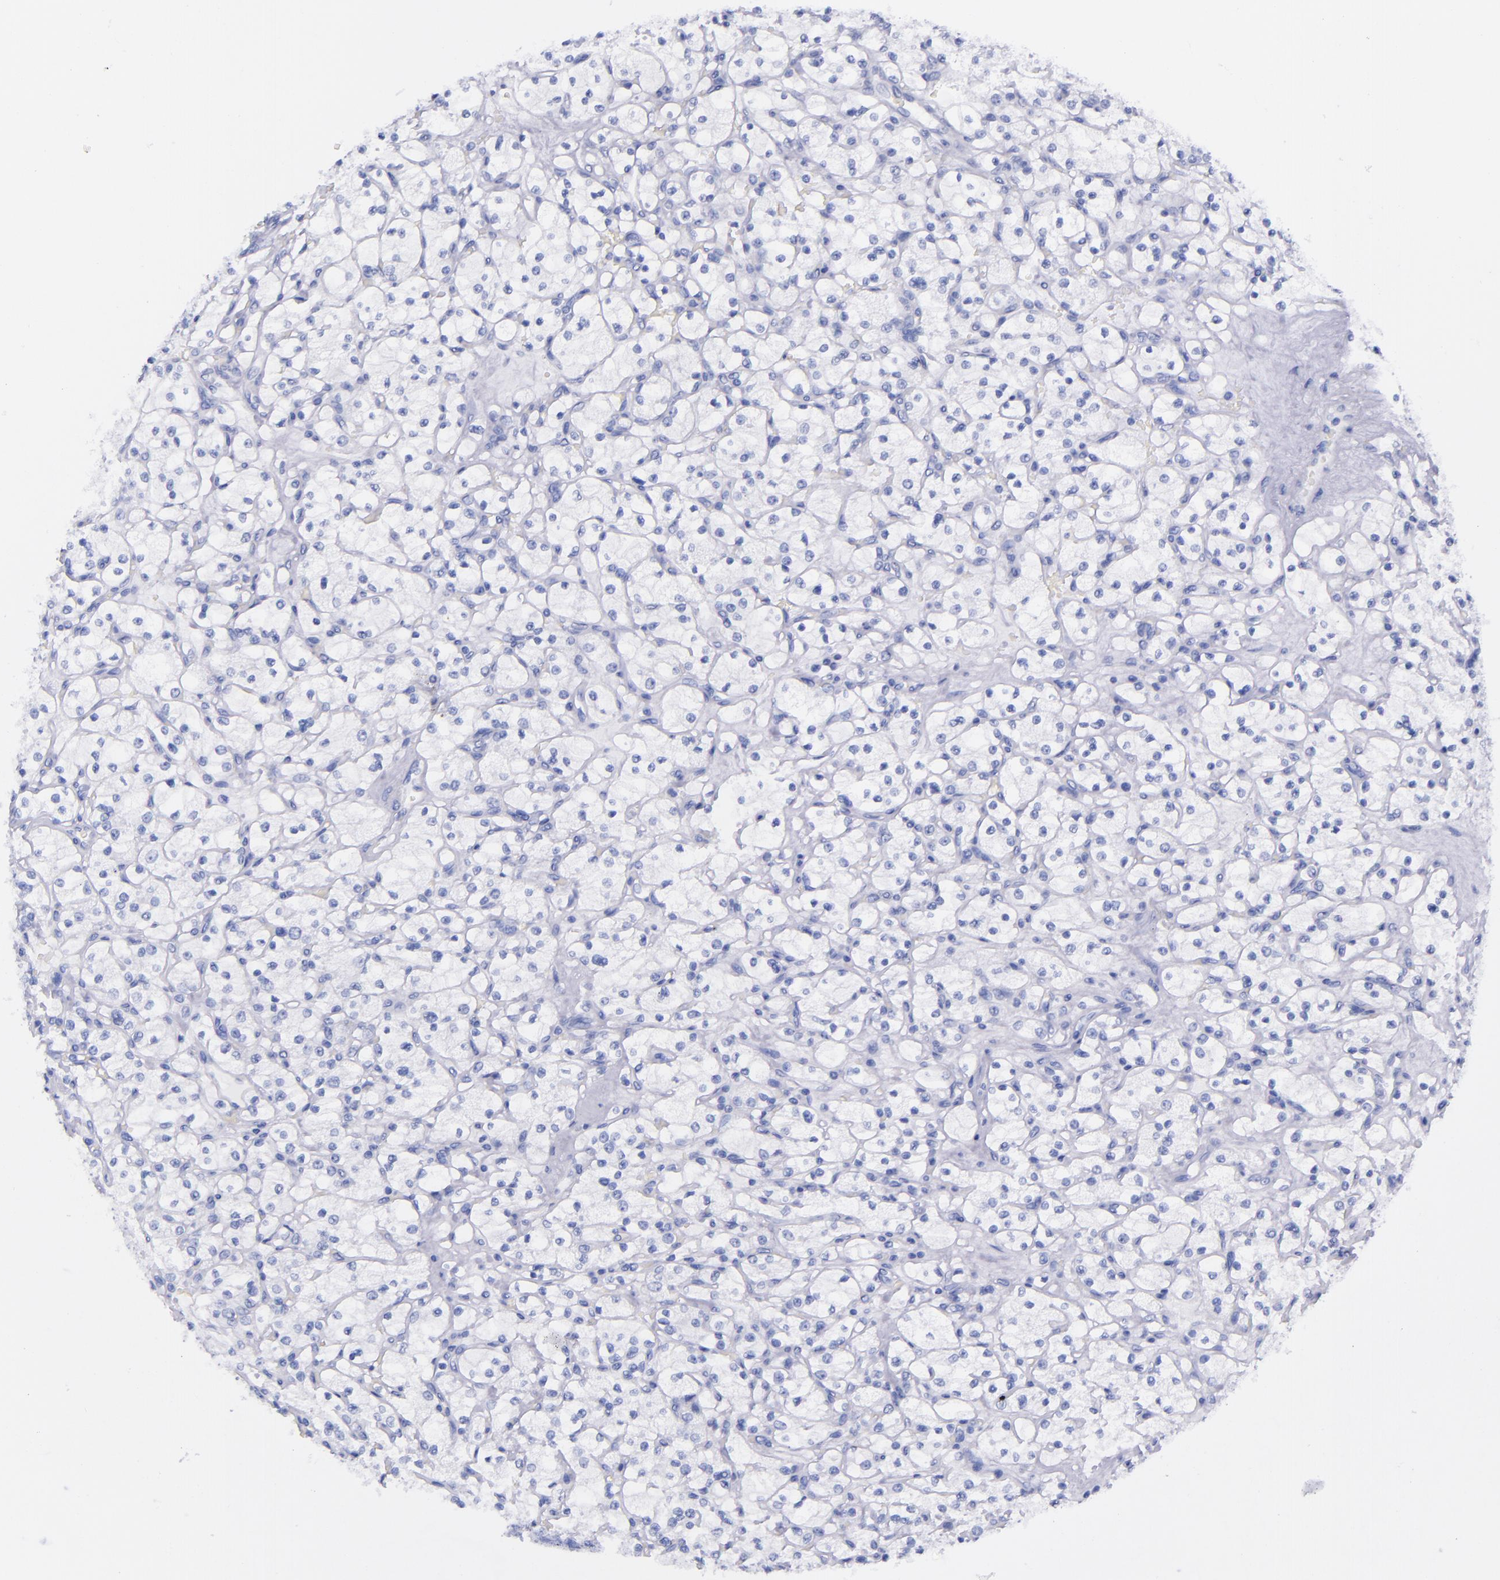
{"staining": {"intensity": "negative", "quantity": "none", "location": "none"}, "tissue": "renal cancer", "cell_type": "Tumor cells", "image_type": "cancer", "snomed": [{"axis": "morphology", "description": "Adenocarcinoma, NOS"}, {"axis": "topography", "description": "Kidney"}], "caption": "IHC of human adenocarcinoma (renal) demonstrates no staining in tumor cells.", "gene": "LAG3", "patient": {"sex": "female", "age": 83}}